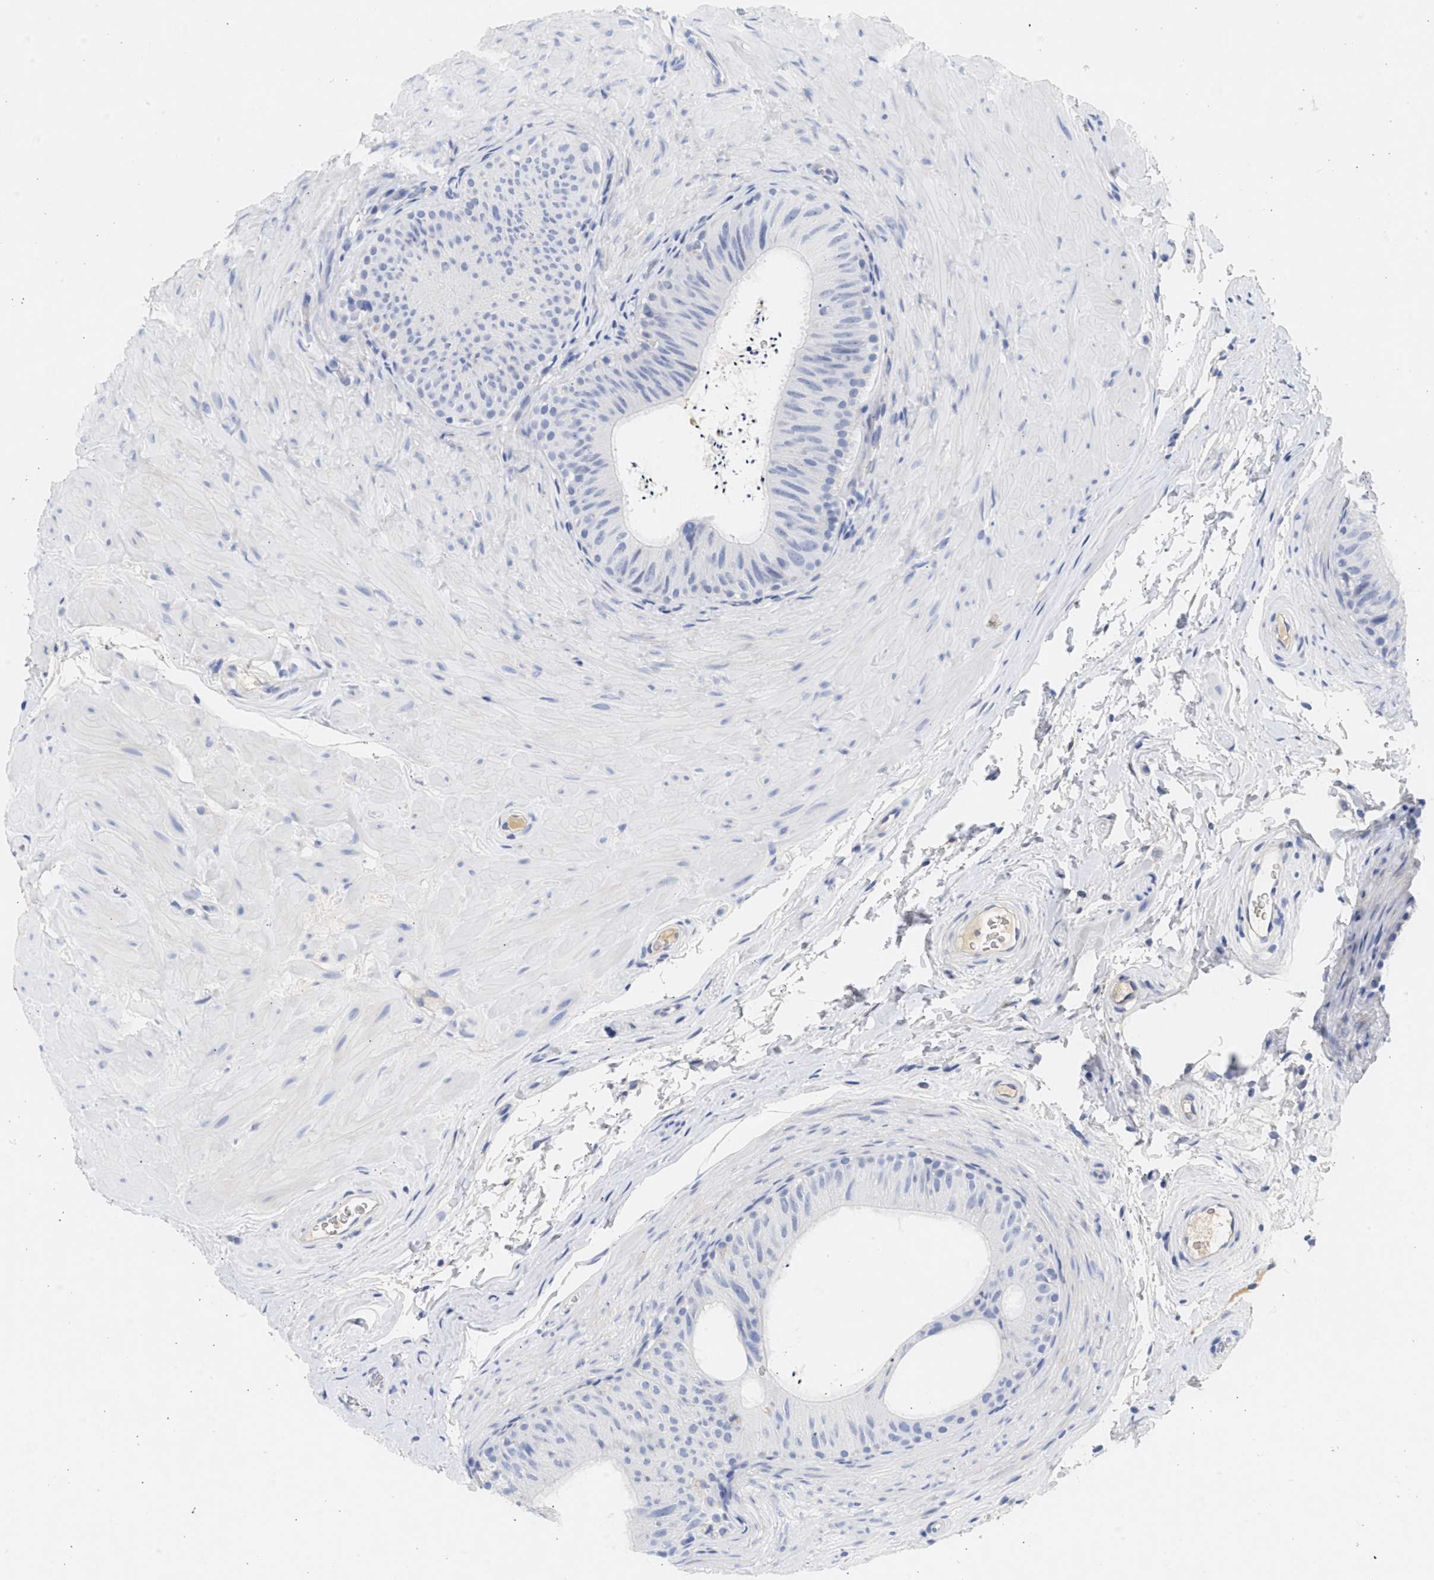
{"staining": {"intensity": "negative", "quantity": "none", "location": "none"}, "tissue": "epididymis", "cell_type": "Glandular cells", "image_type": "normal", "snomed": [{"axis": "morphology", "description": "Normal tissue, NOS"}, {"axis": "topography", "description": "Epididymis"}], "caption": "Immunohistochemistry (IHC) histopathology image of normal epididymis: human epididymis stained with DAB displays no significant protein staining in glandular cells. The staining is performed using DAB (3,3'-diaminobenzidine) brown chromogen with nuclei counter-stained in using hematoxylin.", "gene": "SPATA3", "patient": {"sex": "male", "age": 34}}